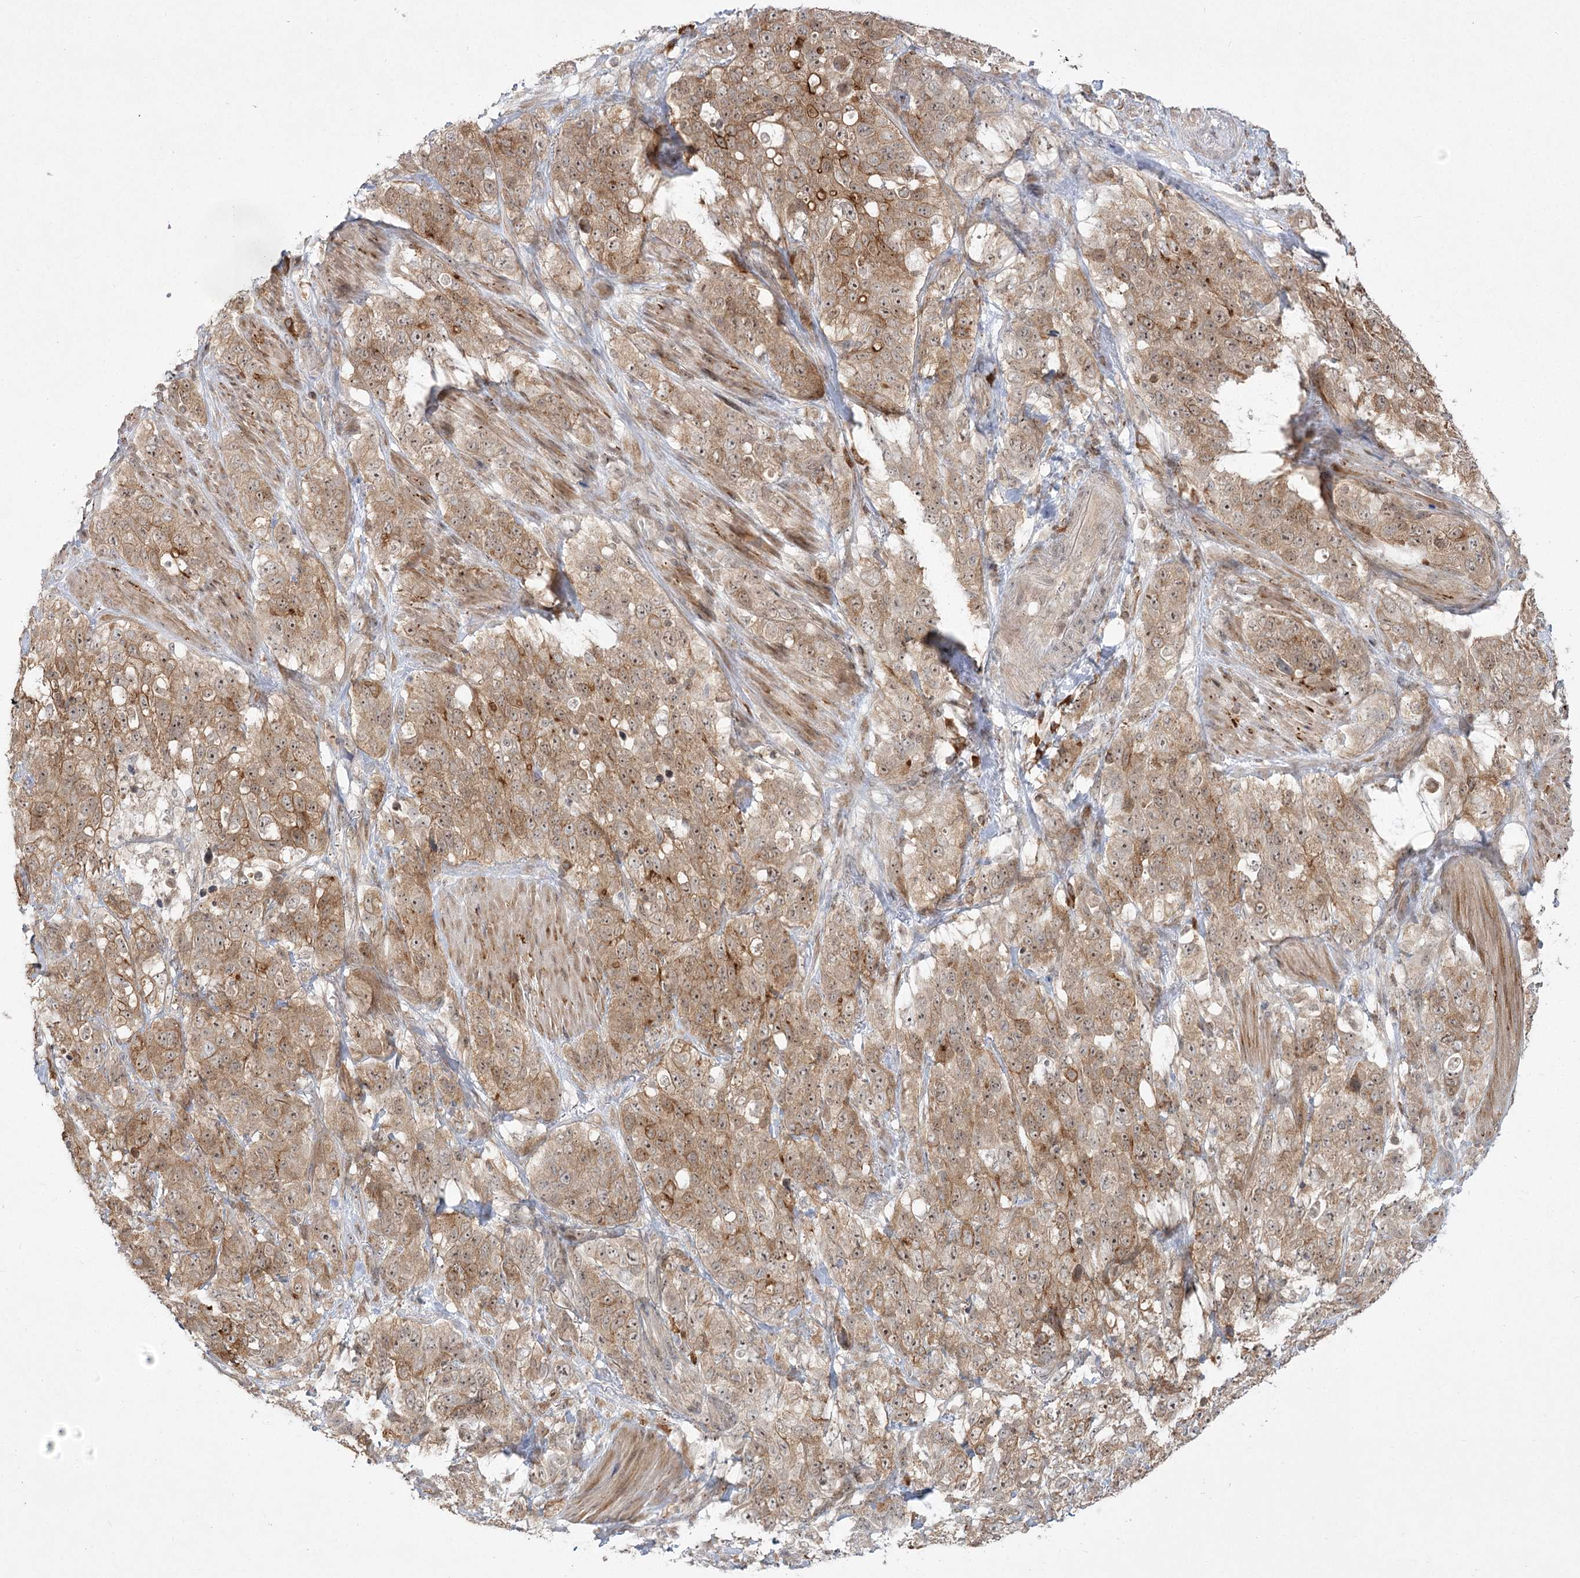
{"staining": {"intensity": "moderate", "quantity": ">75%", "location": "cytoplasmic/membranous,nuclear"}, "tissue": "stomach cancer", "cell_type": "Tumor cells", "image_type": "cancer", "snomed": [{"axis": "morphology", "description": "Adenocarcinoma, NOS"}, {"axis": "topography", "description": "Stomach"}], "caption": "The image demonstrates staining of stomach cancer, revealing moderate cytoplasmic/membranous and nuclear protein staining (brown color) within tumor cells. The staining was performed using DAB, with brown indicating positive protein expression. Nuclei are stained blue with hematoxylin.", "gene": "SYTL1", "patient": {"sex": "male", "age": 48}}